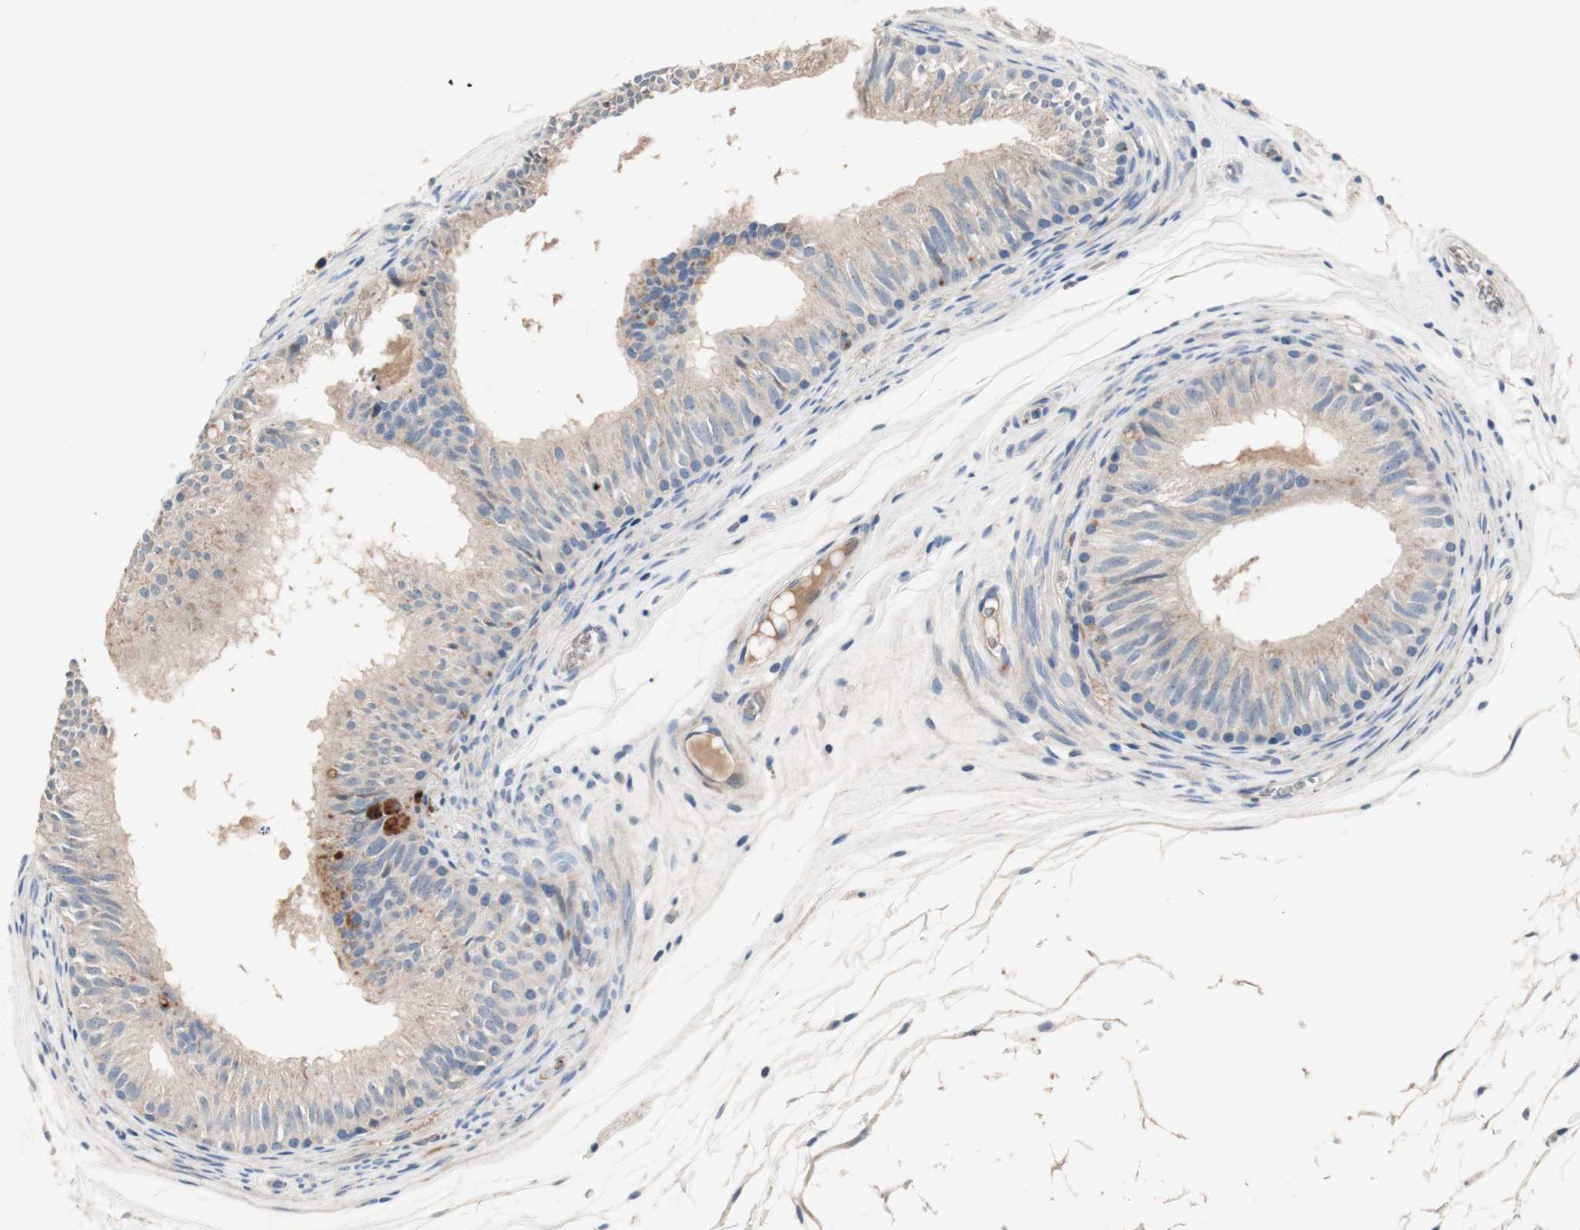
{"staining": {"intensity": "weak", "quantity": ">75%", "location": "cytoplasmic/membranous"}, "tissue": "epididymis", "cell_type": "Glandular cells", "image_type": "normal", "snomed": [{"axis": "morphology", "description": "Normal tissue, NOS"}, {"axis": "topography", "description": "Epididymis"}], "caption": "Immunohistochemistry (IHC) photomicrograph of benign human epididymis stained for a protein (brown), which displays low levels of weak cytoplasmic/membranous positivity in approximately >75% of glandular cells.", "gene": "CDON", "patient": {"sex": "male", "age": 36}}